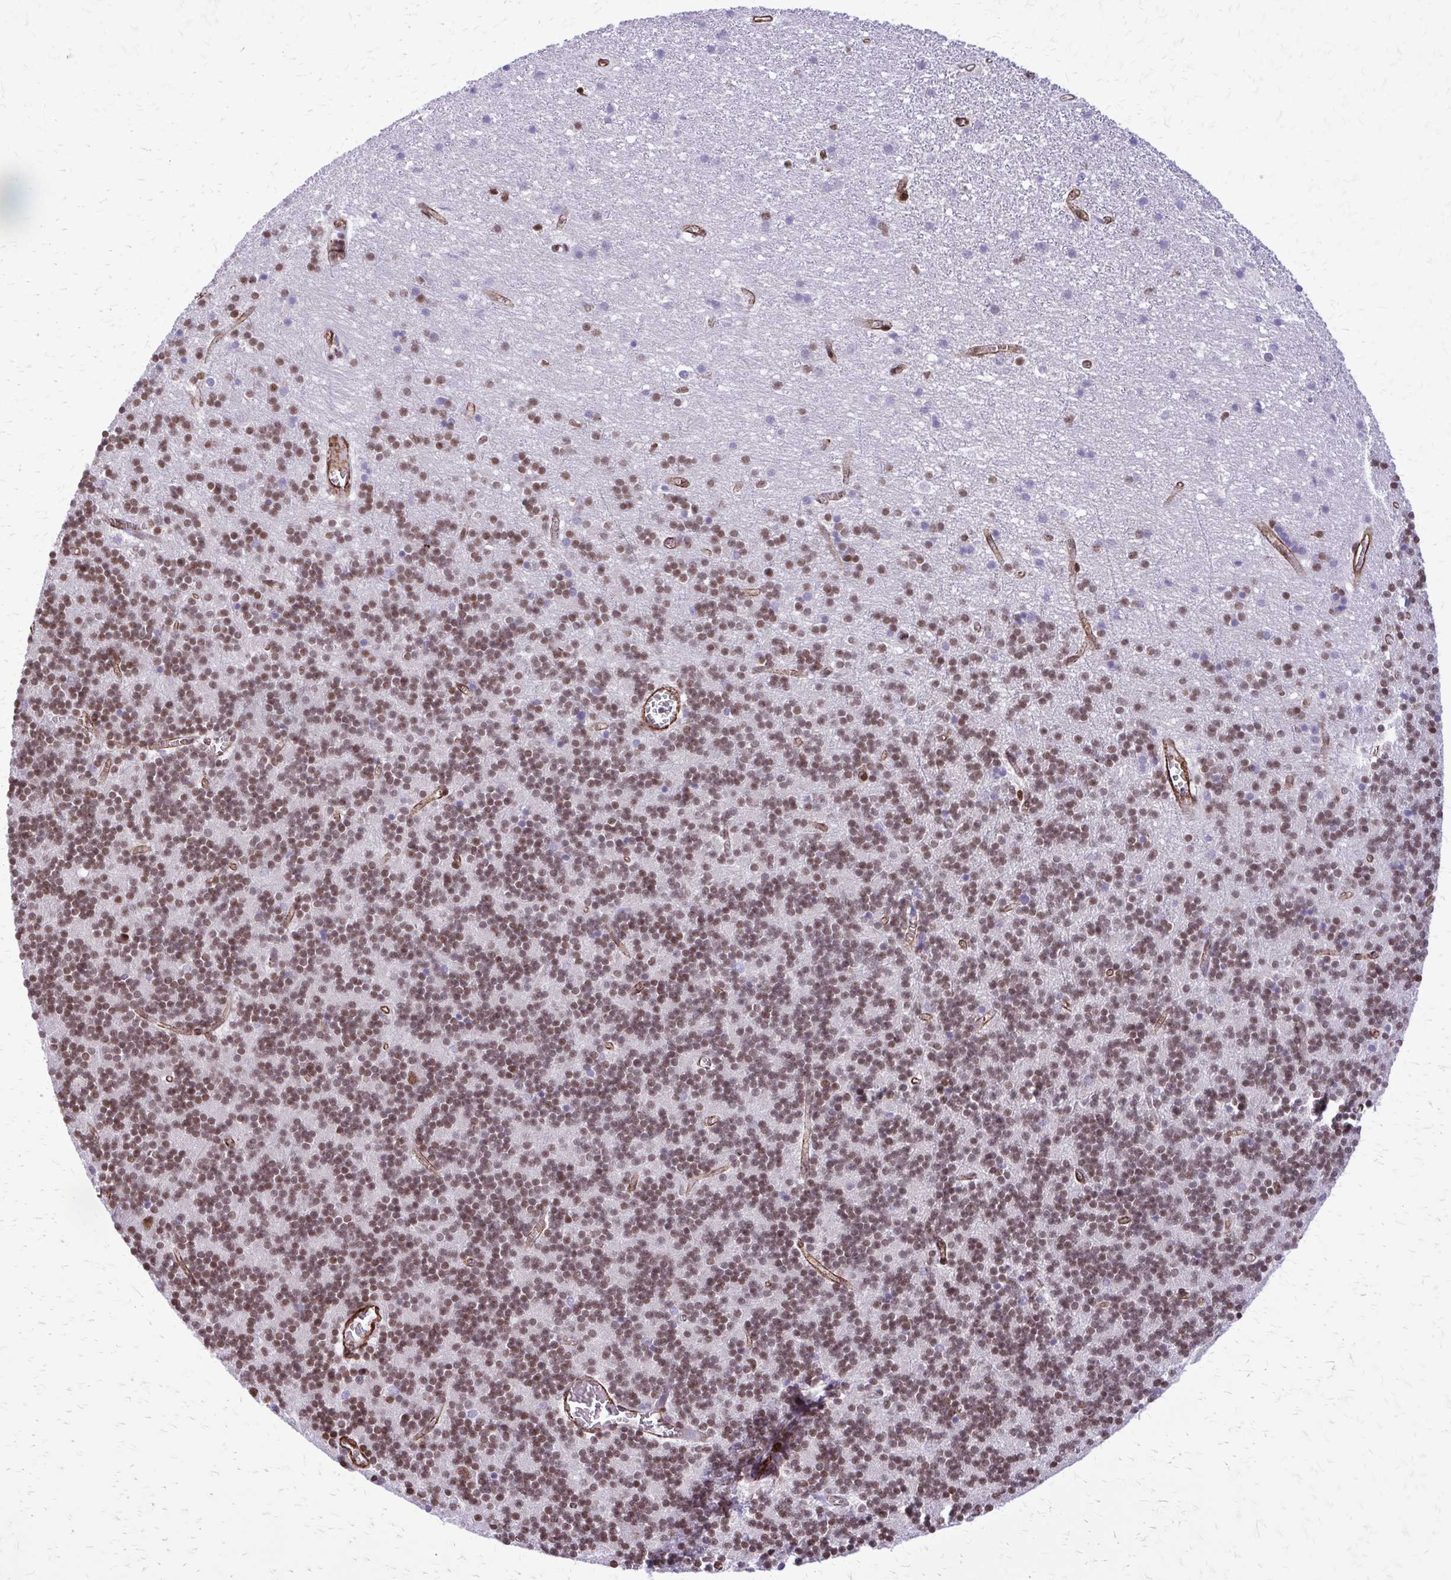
{"staining": {"intensity": "moderate", "quantity": "25%-75%", "location": "nuclear"}, "tissue": "cerebellum", "cell_type": "Cells in granular layer", "image_type": "normal", "snomed": [{"axis": "morphology", "description": "Normal tissue, NOS"}, {"axis": "topography", "description": "Cerebellum"}], "caption": "Normal cerebellum was stained to show a protein in brown. There is medium levels of moderate nuclear staining in about 25%-75% of cells in granular layer. Immunohistochemistry stains the protein in brown and the nuclei are stained blue.", "gene": "NRBF2", "patient": {"sex": "male", "age": 54}}